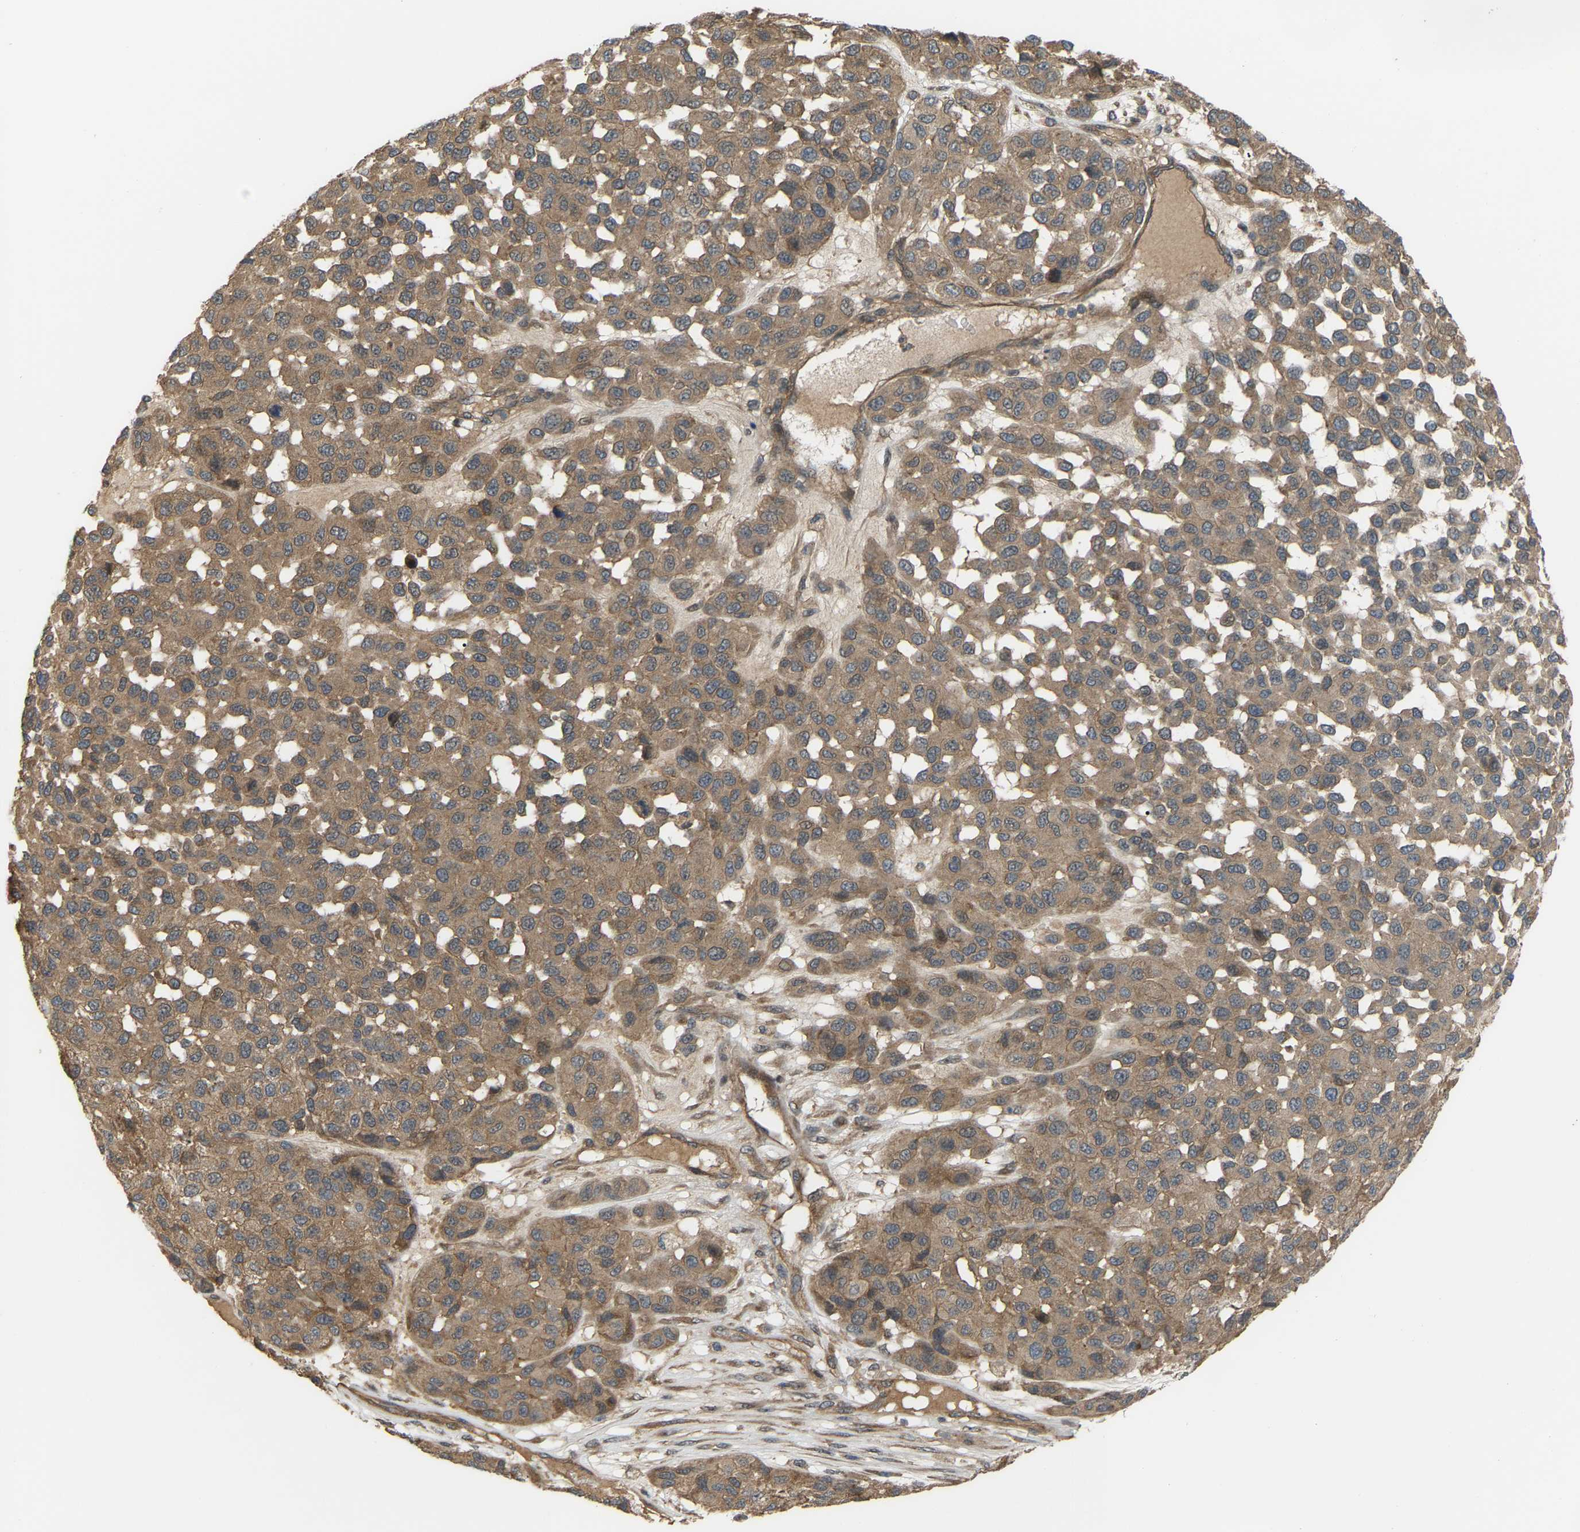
{"staining": {"intensity": "moderate", "quantity": ">75%", "location": "cytoplasmic/membranous"}, "tissue": "melanoma", "cell_type": "Tumor cells", "image_type": "cancer", "snomed": [{"axis": "morphology", "description": "Malignant melanoma, NOS"}, {"axis": "topography", "description": "Skin"}], "caption": "Human malignant melanoma stained with a brown dye exhibits moderate cytoplasmic/membranous positive expression in about >75% of tumor cells.", "gene": "CROT", "patient": {"sex": "male", "age": 62}}